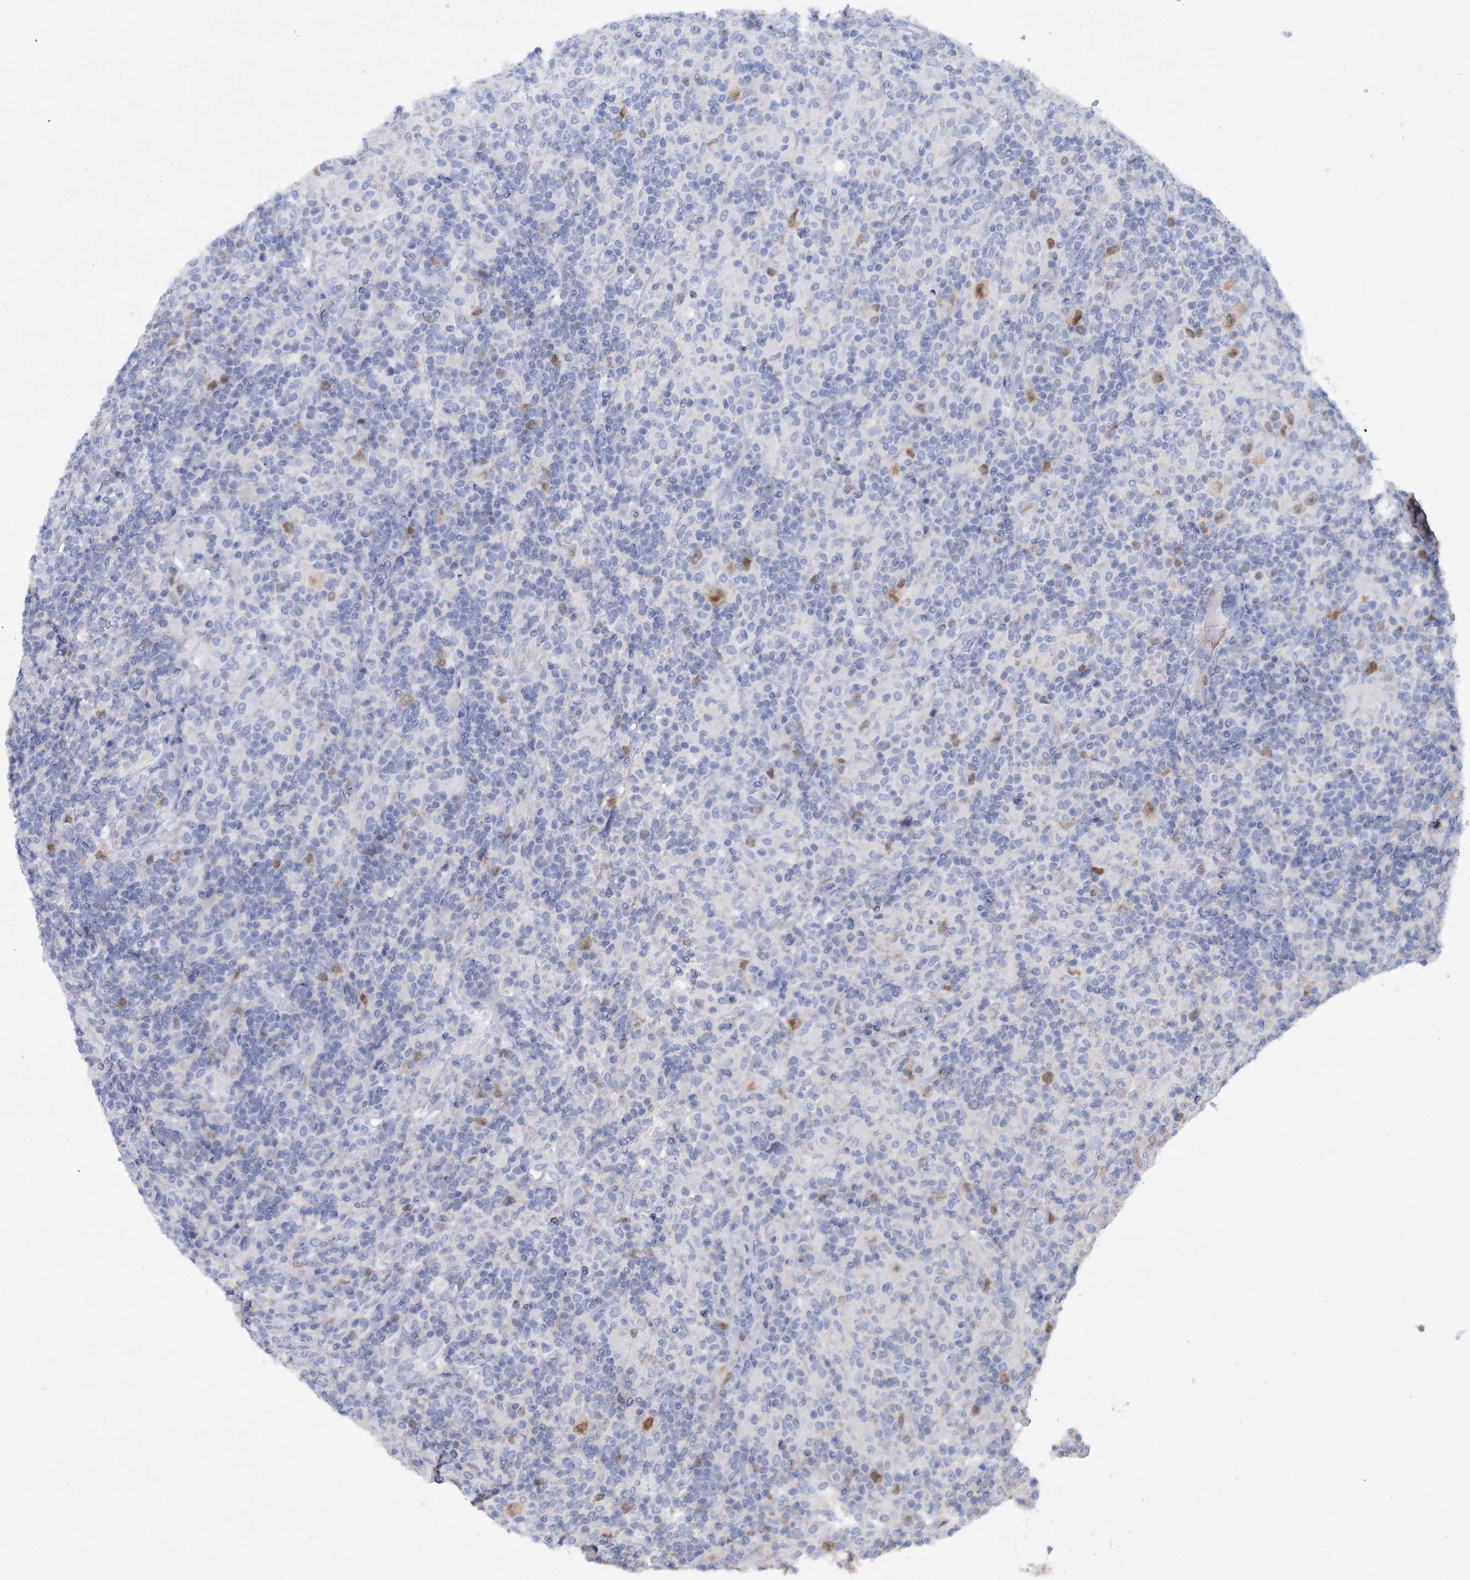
{"staining": {"intensity": "moderate", "quantity": ">75%", "location": "nuclear"}, "tissue": "lymphoma", "cell_type": "Tumor cells", "image_type": "cancer", "snomed": [{"axis": "morphology", "description": "Hodgkin's disease, NOS"}, {"axis": "topography", "description": "Lymph node"}], "caption": "Human lymphoma stained with a brown dye demonstrates moderate nuclear positive positivity in about >75% of tumor cells.", "gene": "FAM111B", "patient": {"sex": "male", "age": 70}}